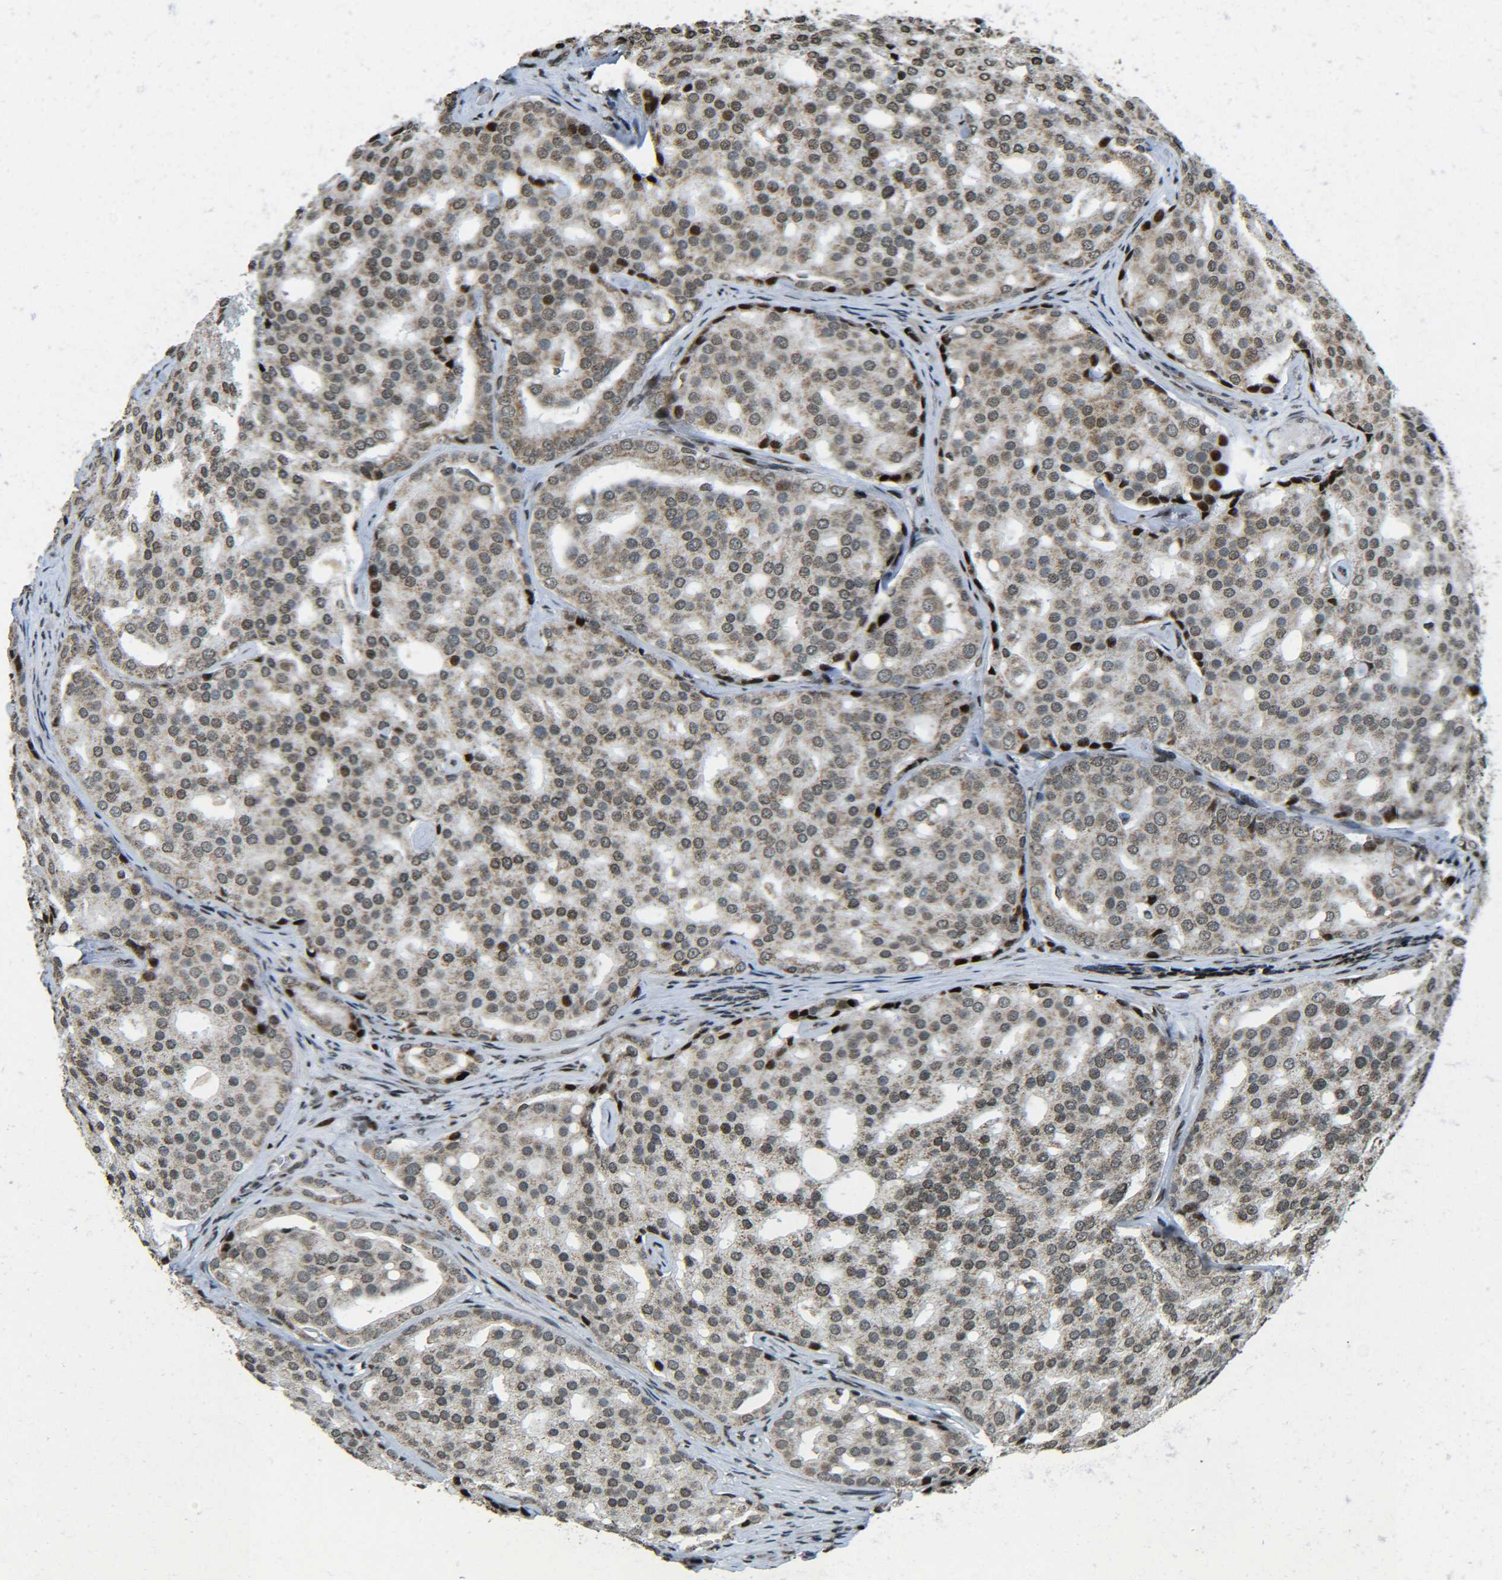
{"staining": {"intensity": "moderate", "quantity": ">75%", "location": "cytoplasmic/membranous,nuclear"}, "tissue": "prostate cancer", "cell_type": "Tumor cells", "image_type": "cancer", "snomed": [{"axis": "morphology", "description": "Adenocarcinoma, High grade"}, {"axis": "topography", "description": "Prostate"}], "caption": "The micrograph displays immunohistochemical staining of prostate cancer (high-grade adenocarcinoma). There is moderate cytoplasmic/membranous and nuclear expression is appreciated in about >75% of tumor cells.", "gene": "NEUROG2", "patient": {"sex": "male", "age": 64}}